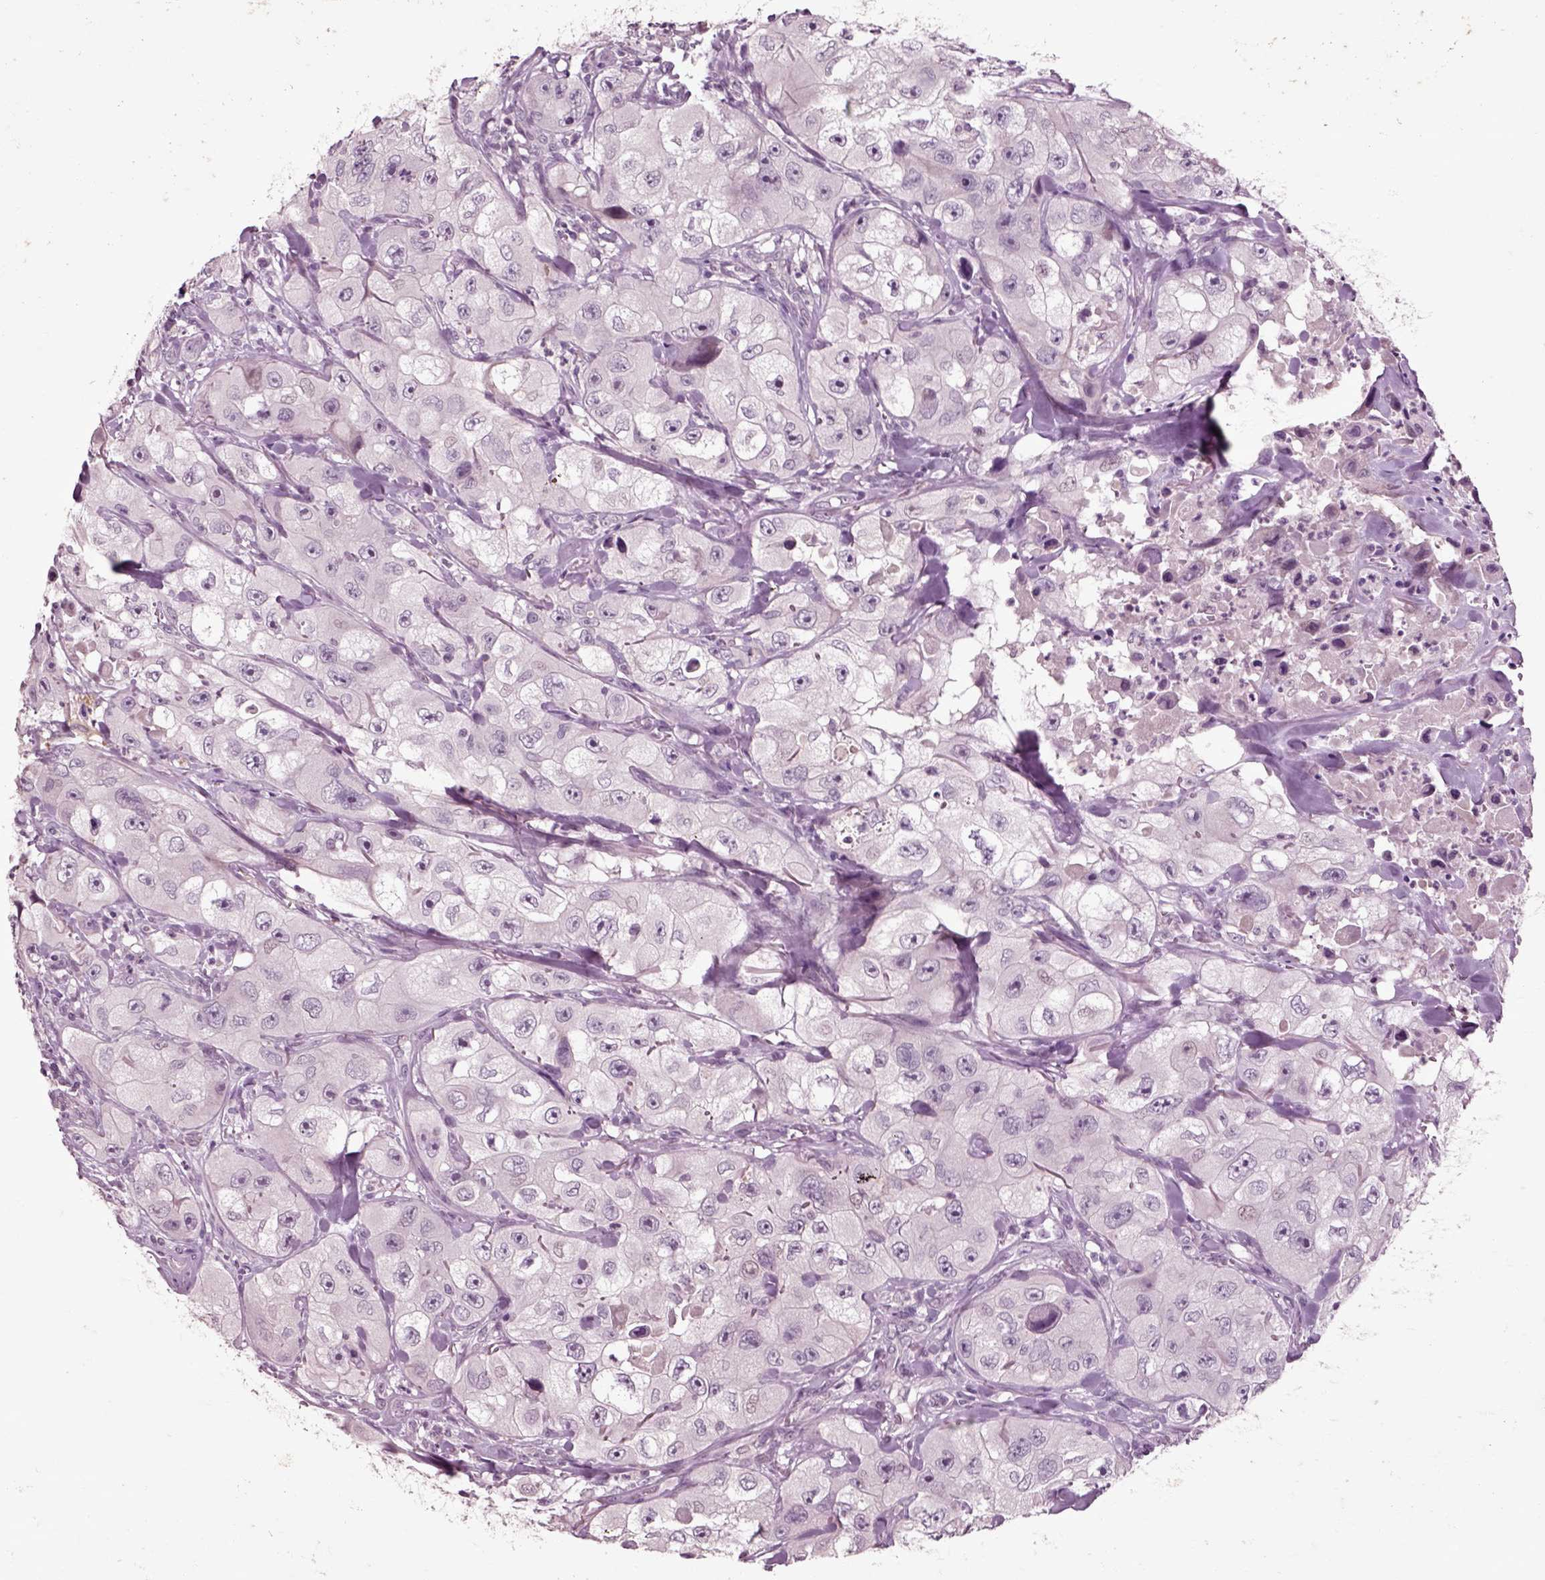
{"staining": {"intensity": "negative", "quantity": "none", "location": "none"}, "tissue": "skin cancer", "cell_type": "Tumor cells", "image_type": "cancer", "snomed": [{"axis": "morphology", "description": "Squamous cell carcinoma, NOS"}, {"axis": "topography", "description": "Skin"}, {"axis": "topography", "description": "Subcutis"}], "caption": "IHC photomicrograph of neoplastic tissue: squamous cell carcinoma (skin) stained with DAB displays no significant protein staining in tumor cells. (DAB (3,3'-diaminobenzidine) immunohistochemistry (IHC) visualized using brightfield microscopy, high magnification).", "gene": "CHGB", "patient": {"sex": "male", "age": 73}}